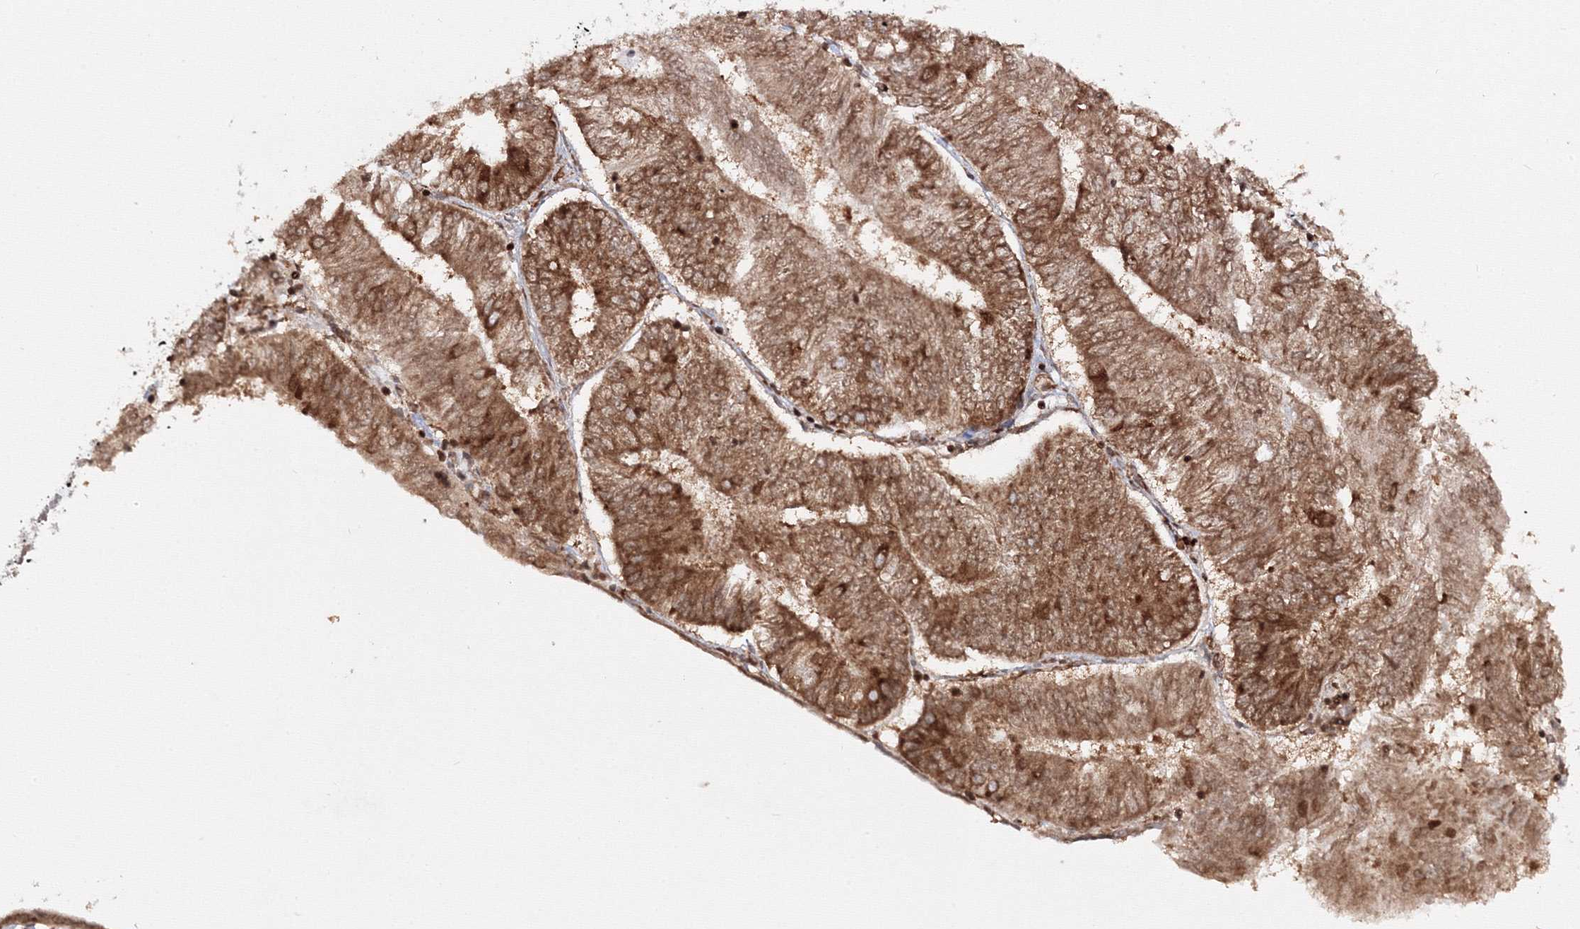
{"staining": {"intensity": "moderate", "quantity": ">75%", "location": "cytoplasmic/membranous"}, "tissue": "endometrial cancer", "cell_type": "Tumor cells", "image_type": "cancer", "snomed": [{"axis": "morphology", "description": "Adenocarcinoma, NOS"}, {"axis": "topography", "description": "Endometrium"}], "caption": "DAB immunohistochemical staining of human endometrial adenocarcinoma reveals moderate cytoplasmic/membranous protein expression in approximately >75% of tumor cells. (DAB (3,3'-diaminobenzidine) = brown stain, brightfield microscopy at high magnification).", "gene": "HARS1", "patient": {"sex": "female", "age": 58}}